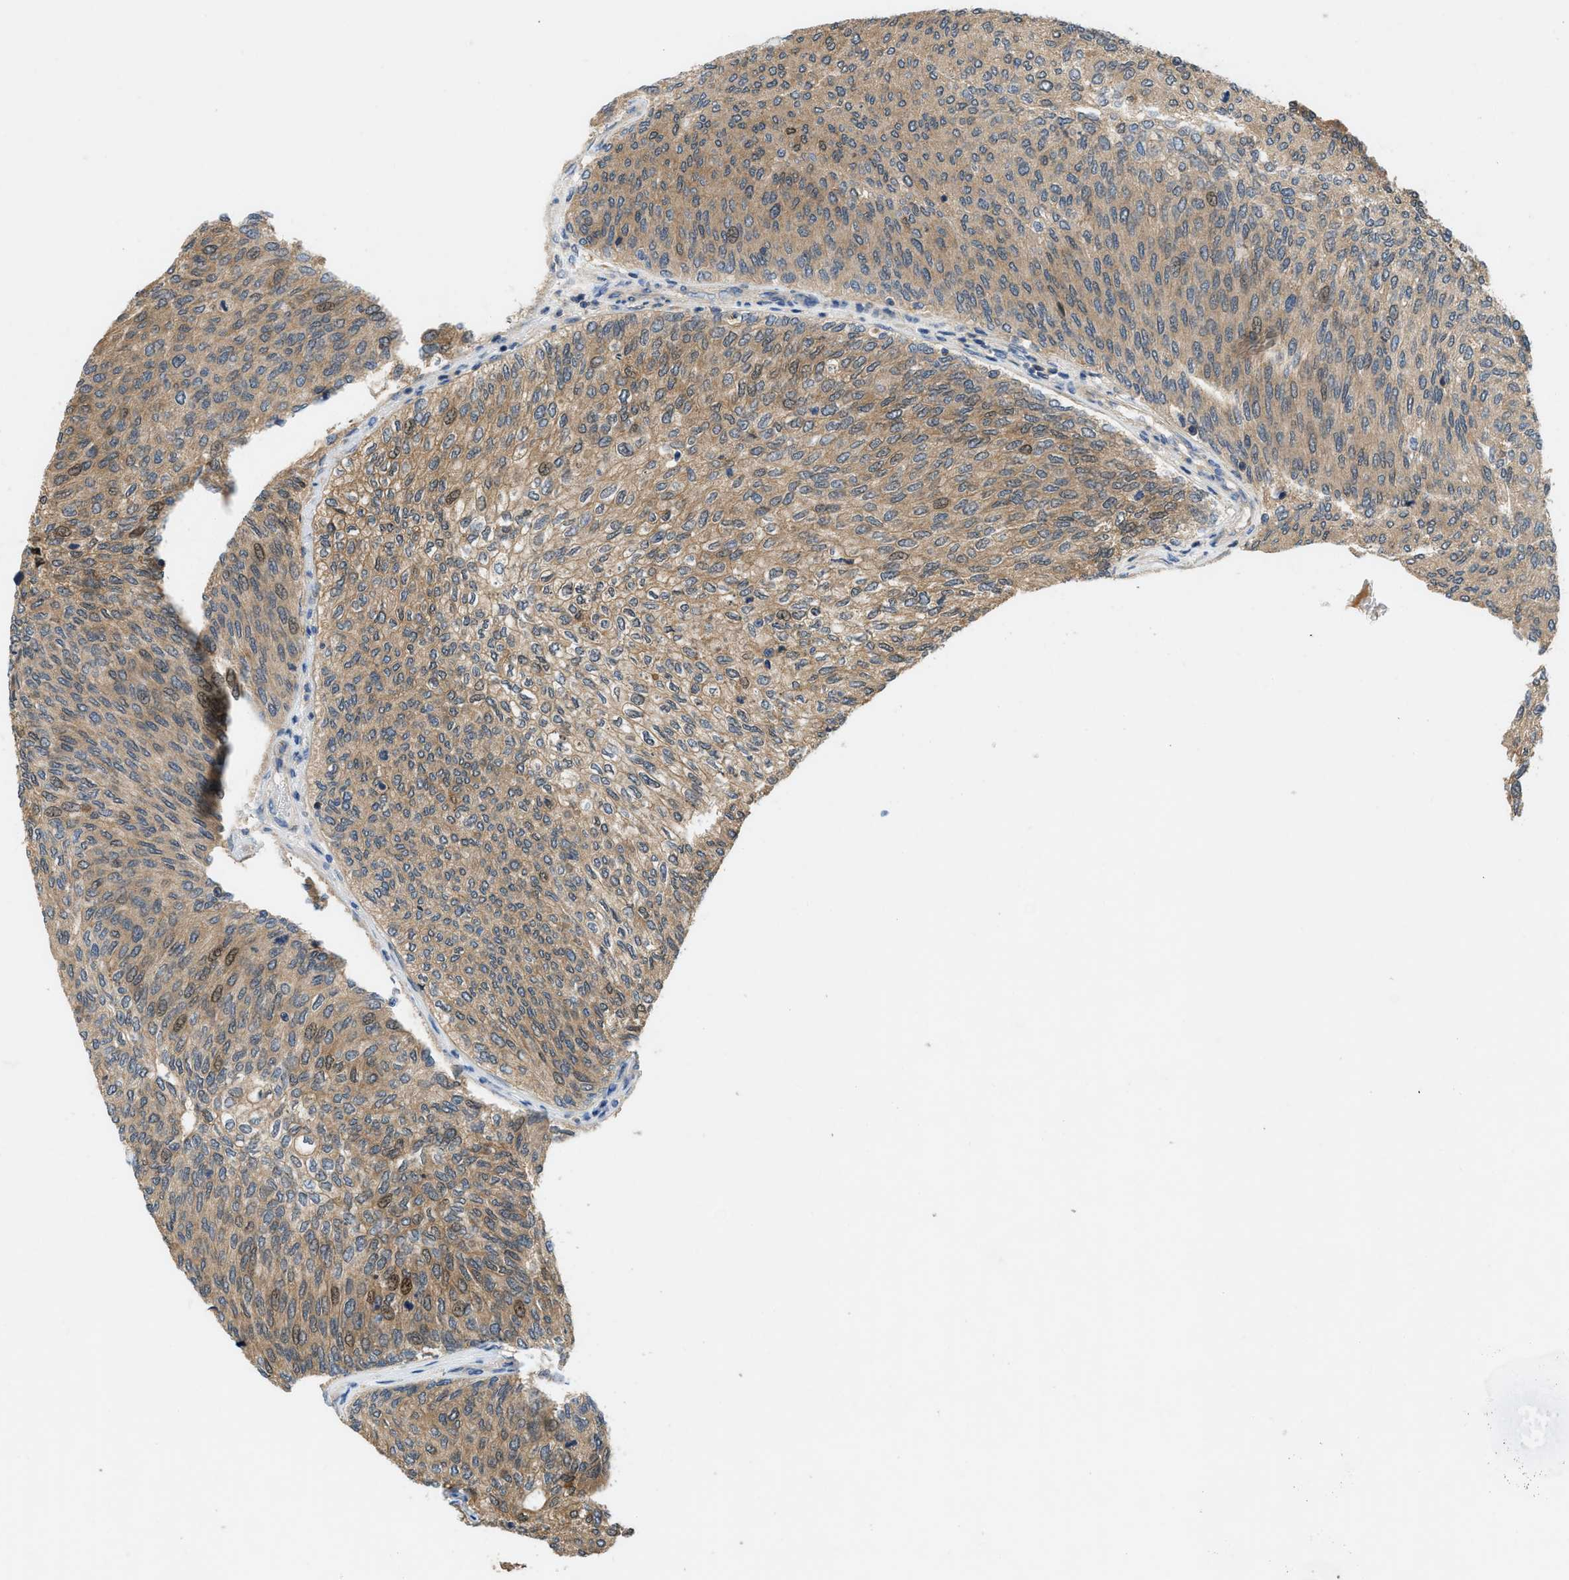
{"staining": {"intensity": "moderate", "quantity": "25%-75%", "location": "cytoplasmic/membranous"}, "tissue": "urothelial cancer", "cell_type": "Tumor cells", "image_type": "cancer", "snomed": [{"axis": "morphology", "description": "Urothelial carcinoma, Low grade"}, {"axis": "topography", "description": "Urinary bladder"}], "caption": "Low-grade urothelial carcinoma tissue reveals moderate cytoplasmic/membranous staining in about 25%-75% of tumor cells, visualized by immunohistochemistry.", "gene": "GPR31", "patient": {"sex": "female", "age": 79}}